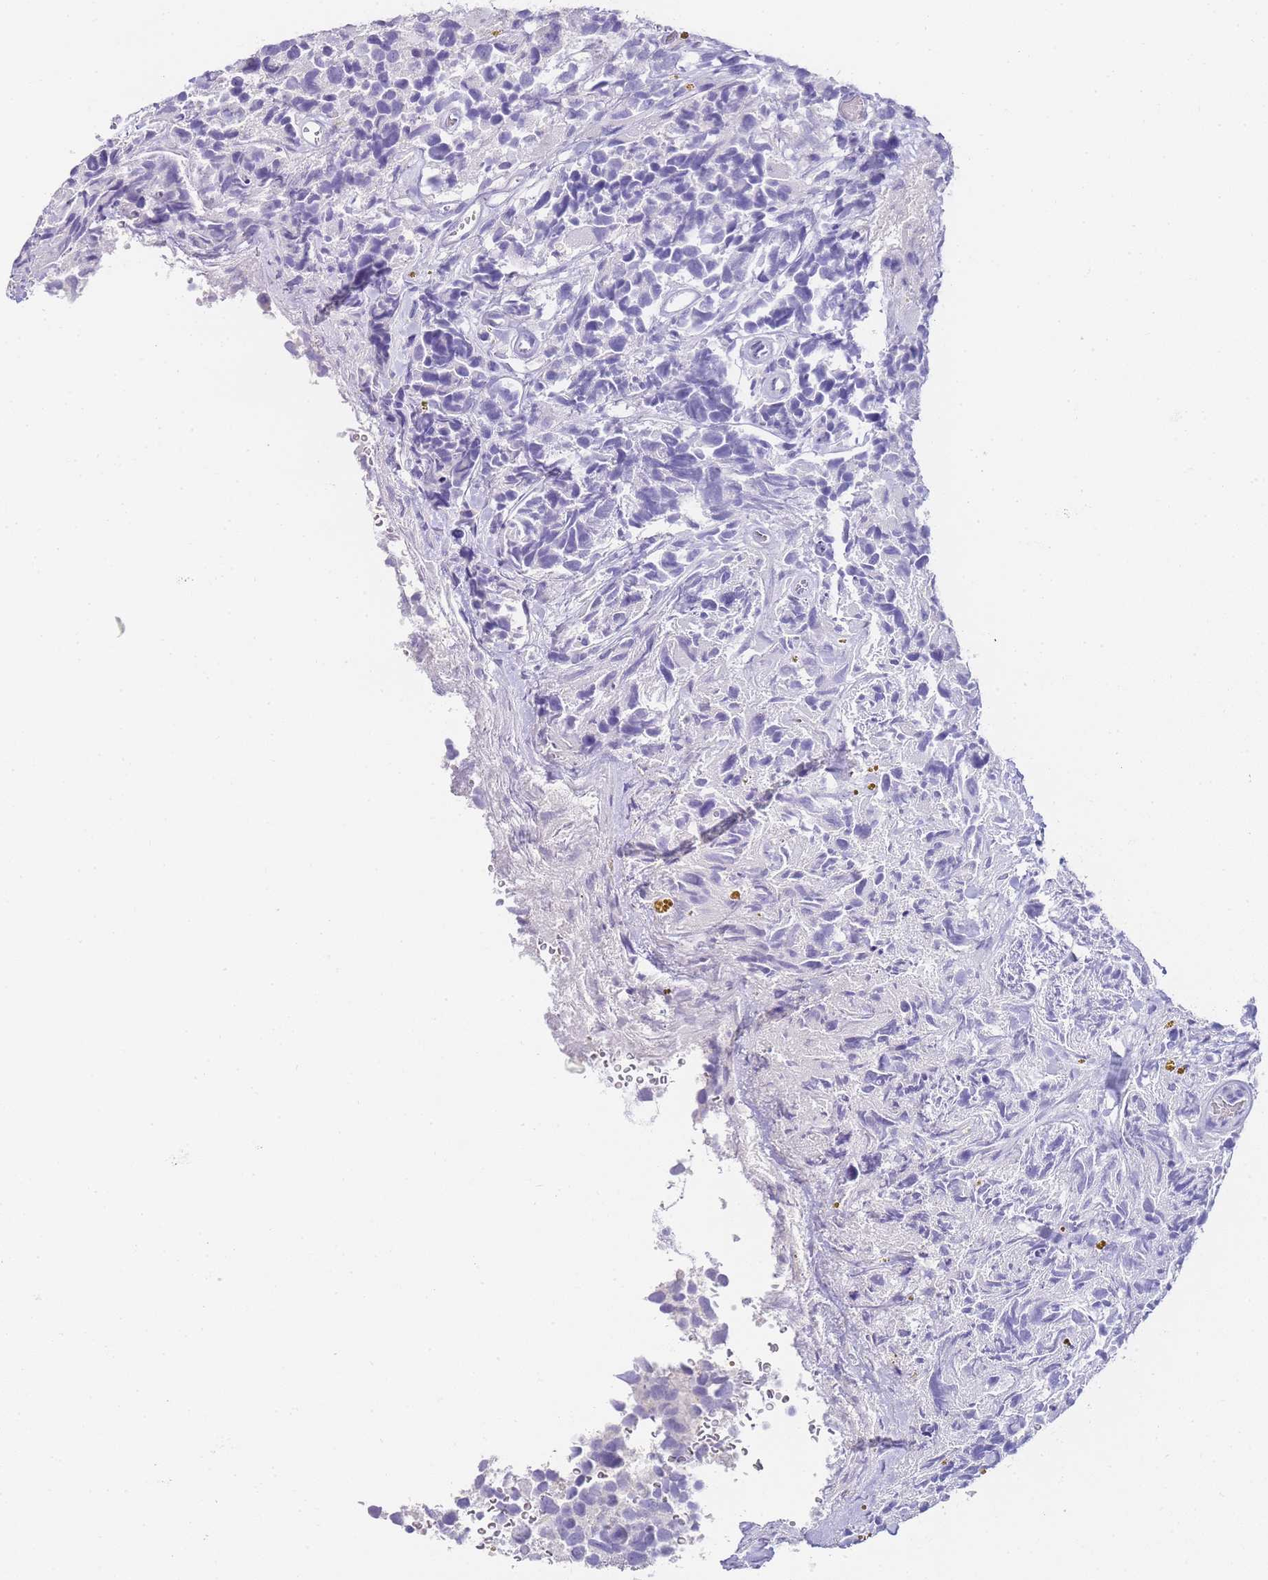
{"staining": {"intensity": "negative", "quantity": "none", "location": "none"}, "tissue": "glioma", "cell_type": "Tumor cells", "image_type": "cancer", "snomed": [{"axis": "morphology", "description": "Glioma, malignant, High grade"}, {"axis": "topography", "description": "Brain"}], "caption": "Immunohistochemistry photomicrograph of neoplastic tissue: human malignant glioma (high-grade) stained with DAB (3,3'-diaminobenzidine) displays no significant protein positivity in tumor cells.", "gene": "DPP4", "patient": {"sex": "male", "age": 69}}